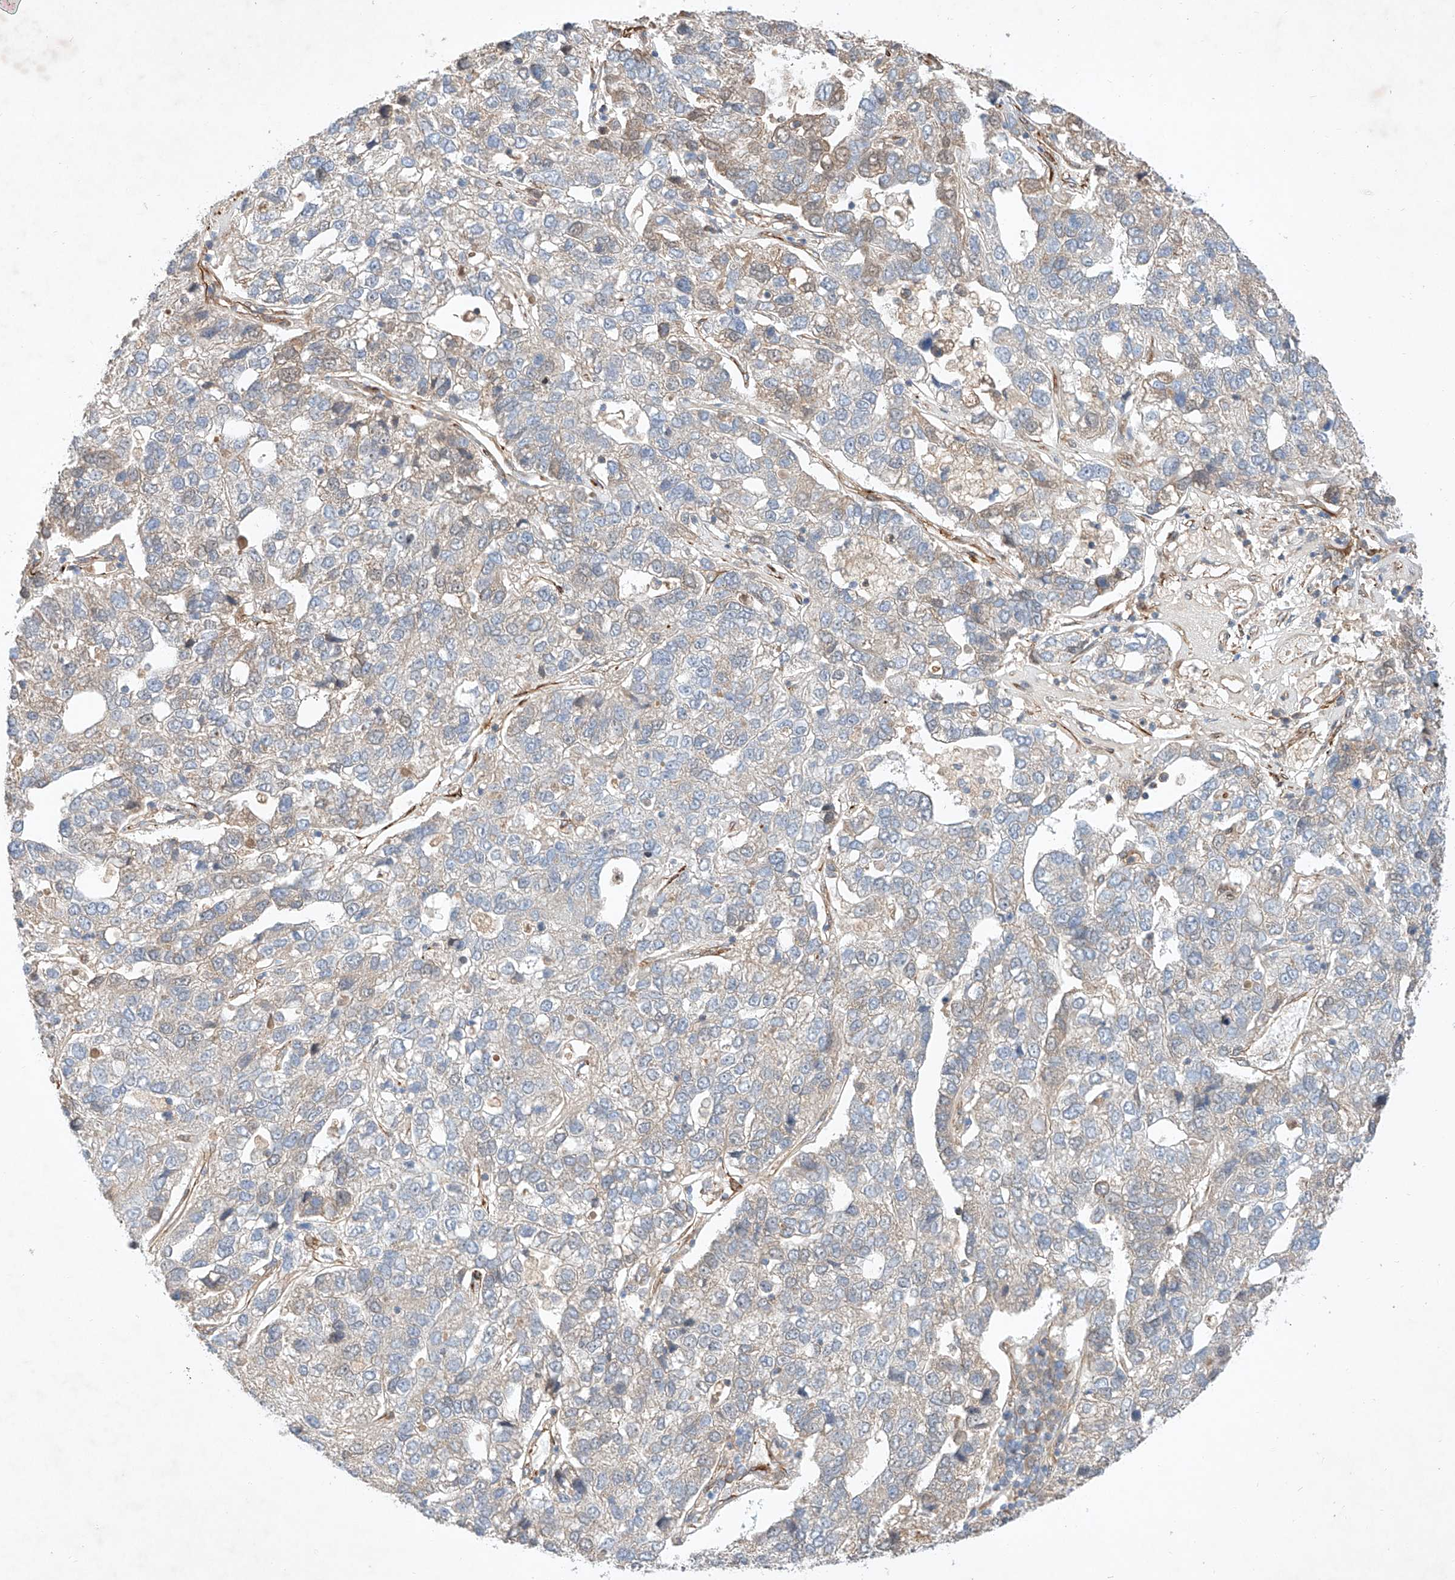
{"staining": {"intensity": "negative", "quantity": "none", "location": "none"}, "tissue": "pancreatic cancer", "cell_type": "Tumor cells", "image_type": "cancer", "snomed": [{"axis": "morphology", "description": "Adenocarcinoma, NOS"}, {"axis": "topography", "description": "Pancreas"}], "caption": "The IHC photomicrograph has no significant staining in tumor cells of pancreatic adenocarcinoma tissue. The staining was performed using DAB (3,3'-diaminobenzidine) to visualize the protein expression in brown, while the nuclei were stained in blue with hematoxylin (Magnification: 20x).", "gene": "ARHGAP33", "patient": {"sex": "female", "age": 61}}